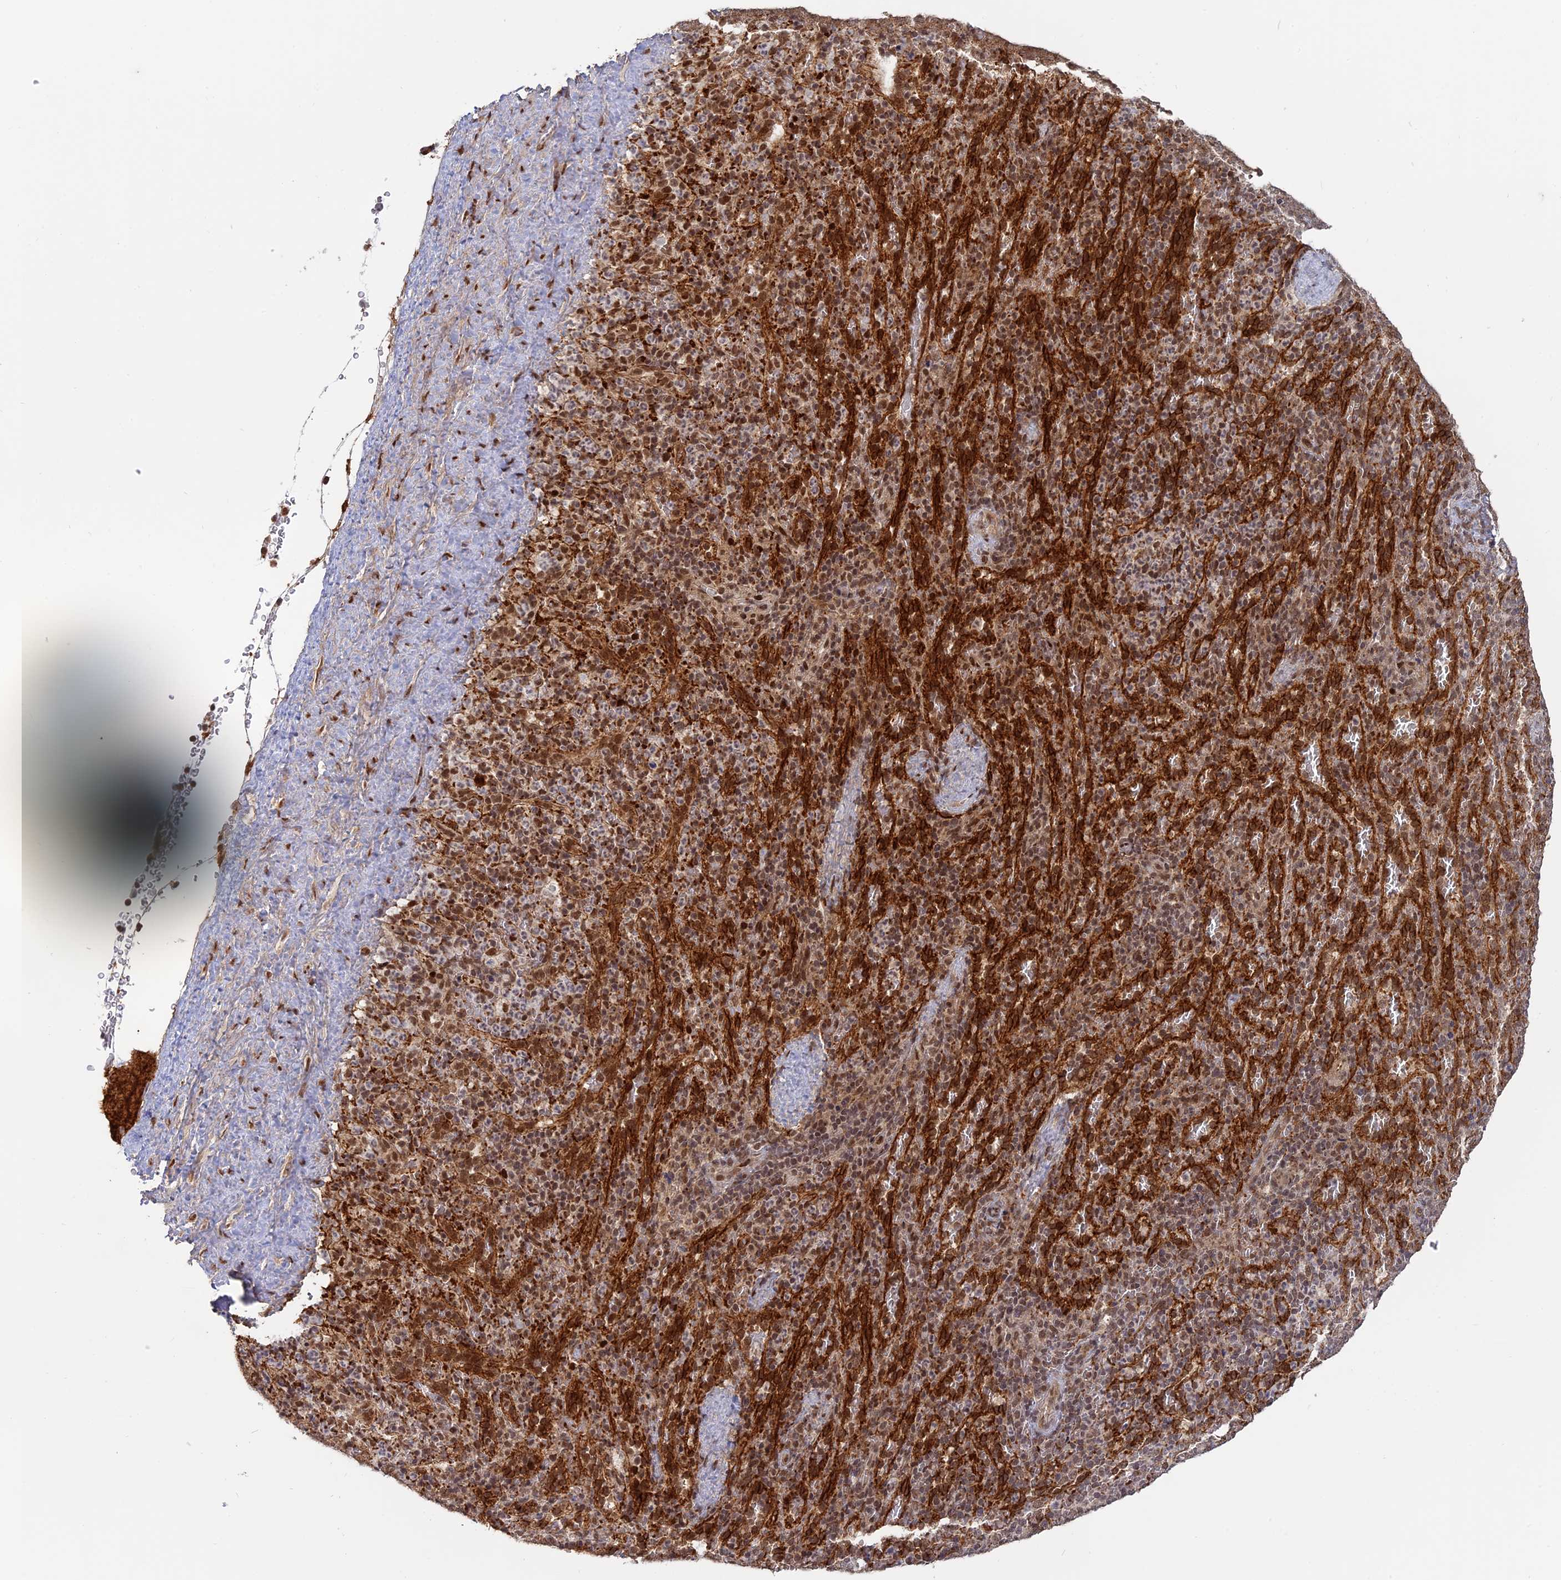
{"staining": {"intensity": "moderate", "quantity": "25%-75%", "location": "cytoplasmic/membranous,nuclear"}, "tissue": "spleen", "cell_type": "Cells in red pulp", "image_type": "normal", "snomed": [{"axis": "morphology", "description": "Normal tissue, NOS"}, {"axis": "topography", "description": "Spleen"}], "caption": "Benign spleen demonstrates moderate cytoplasmic/membranous,nuclear staining in about 25%-75% of cells in red pulp.", "gene": "PKIG", "patient": {"sex": "female", "age": 21}}